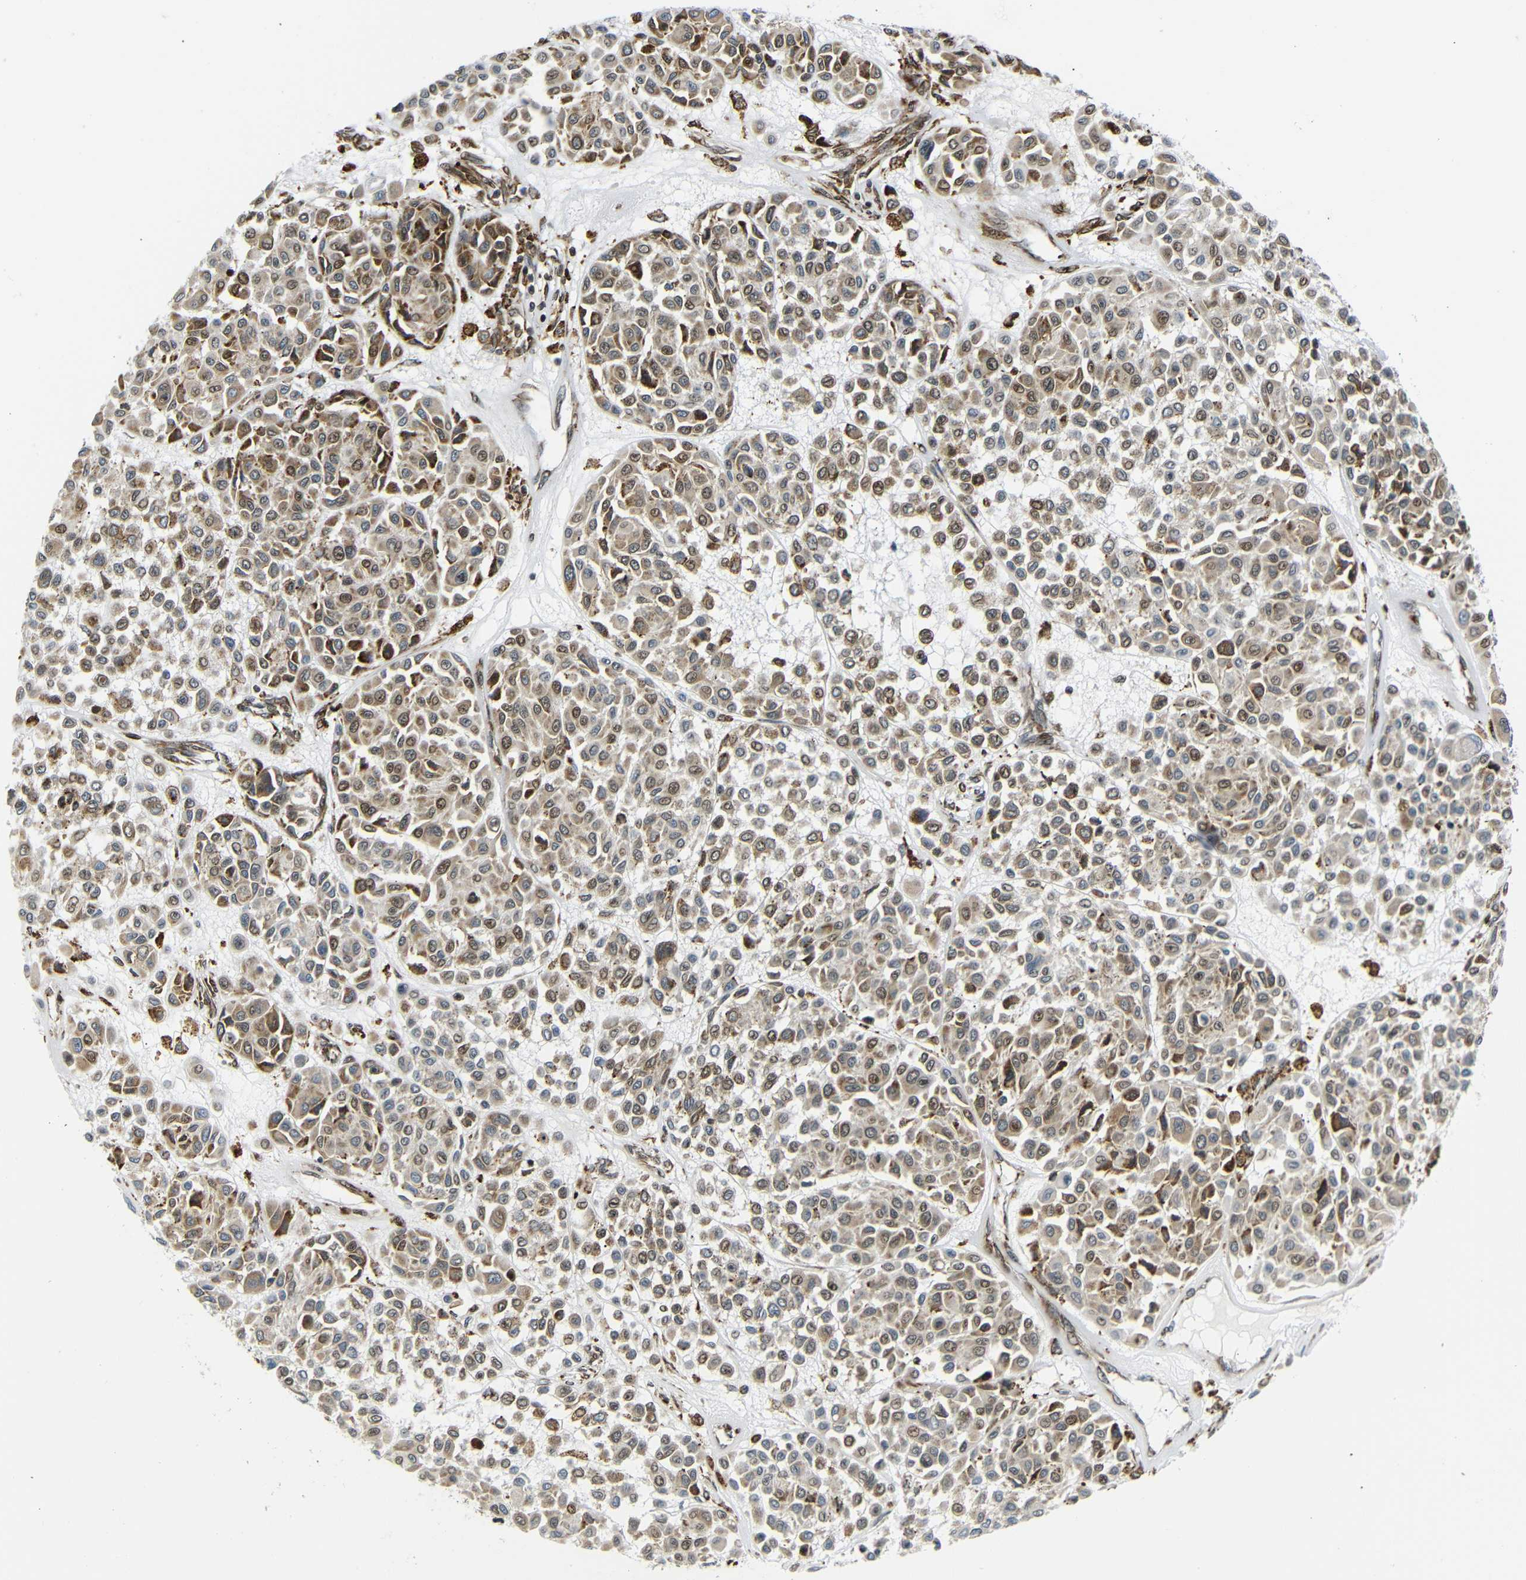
{"staining": {"intensity": "moderate", "quantity": ">75%", "location": "cytoplasmic/membranous,nuclear"}, "tissue": "melanoma", "cell_type": "Tumor cells", "image_type": "cancer", "snomed": [{"axis": "morphology", "description": "Malignant melanoma, Metastatic site"}, {"axis": "topography", "description": "Soft tissue"}], "caption": "Protein expression by immunohistochemistry (IHC) reveals moderate cytoplasmic/membranous and nuclear expression in approximately >75% of tumor cells in malignant melanoma (metastatic site).", "gene": "SPCS2", "patient": {"sex": "male", "age": 41}}